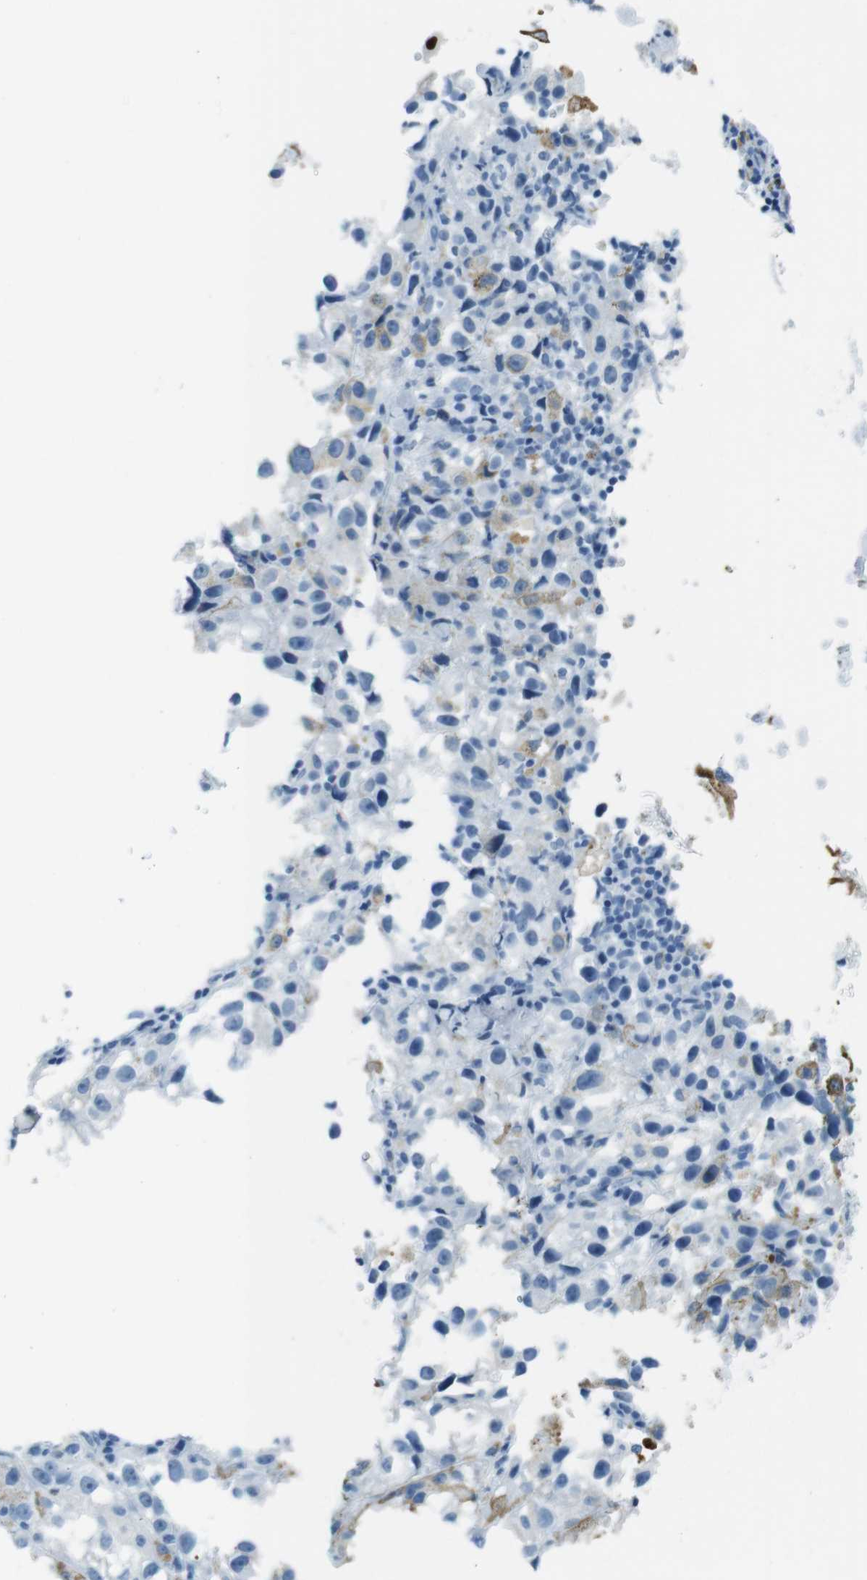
{"staining": {"intensity": "moderate", "quantity": "<25%", "location": "cytoplasmic/membranous"}, "tissue": "melanoma", "cell_type": "Tumor cells", "image_type": "cancer", "snomed": [{"axis": "morphology", "description": "Malignant melanoma, NOS"}, {"axis": "topography", "description": "Skin"}], "caption": "The immunohistochemical stain highlights moderate cytoplasmic/membranous expression in tumor cells of melanoma tissue. (Stains: DAB (3,3'-diaminobenzidine) in brown, nuclei in blue, Microscopy: brightfield microscopy at high magnification).", "gene": "TMEM207", "patient": {"sex": "female", "age": 104}}